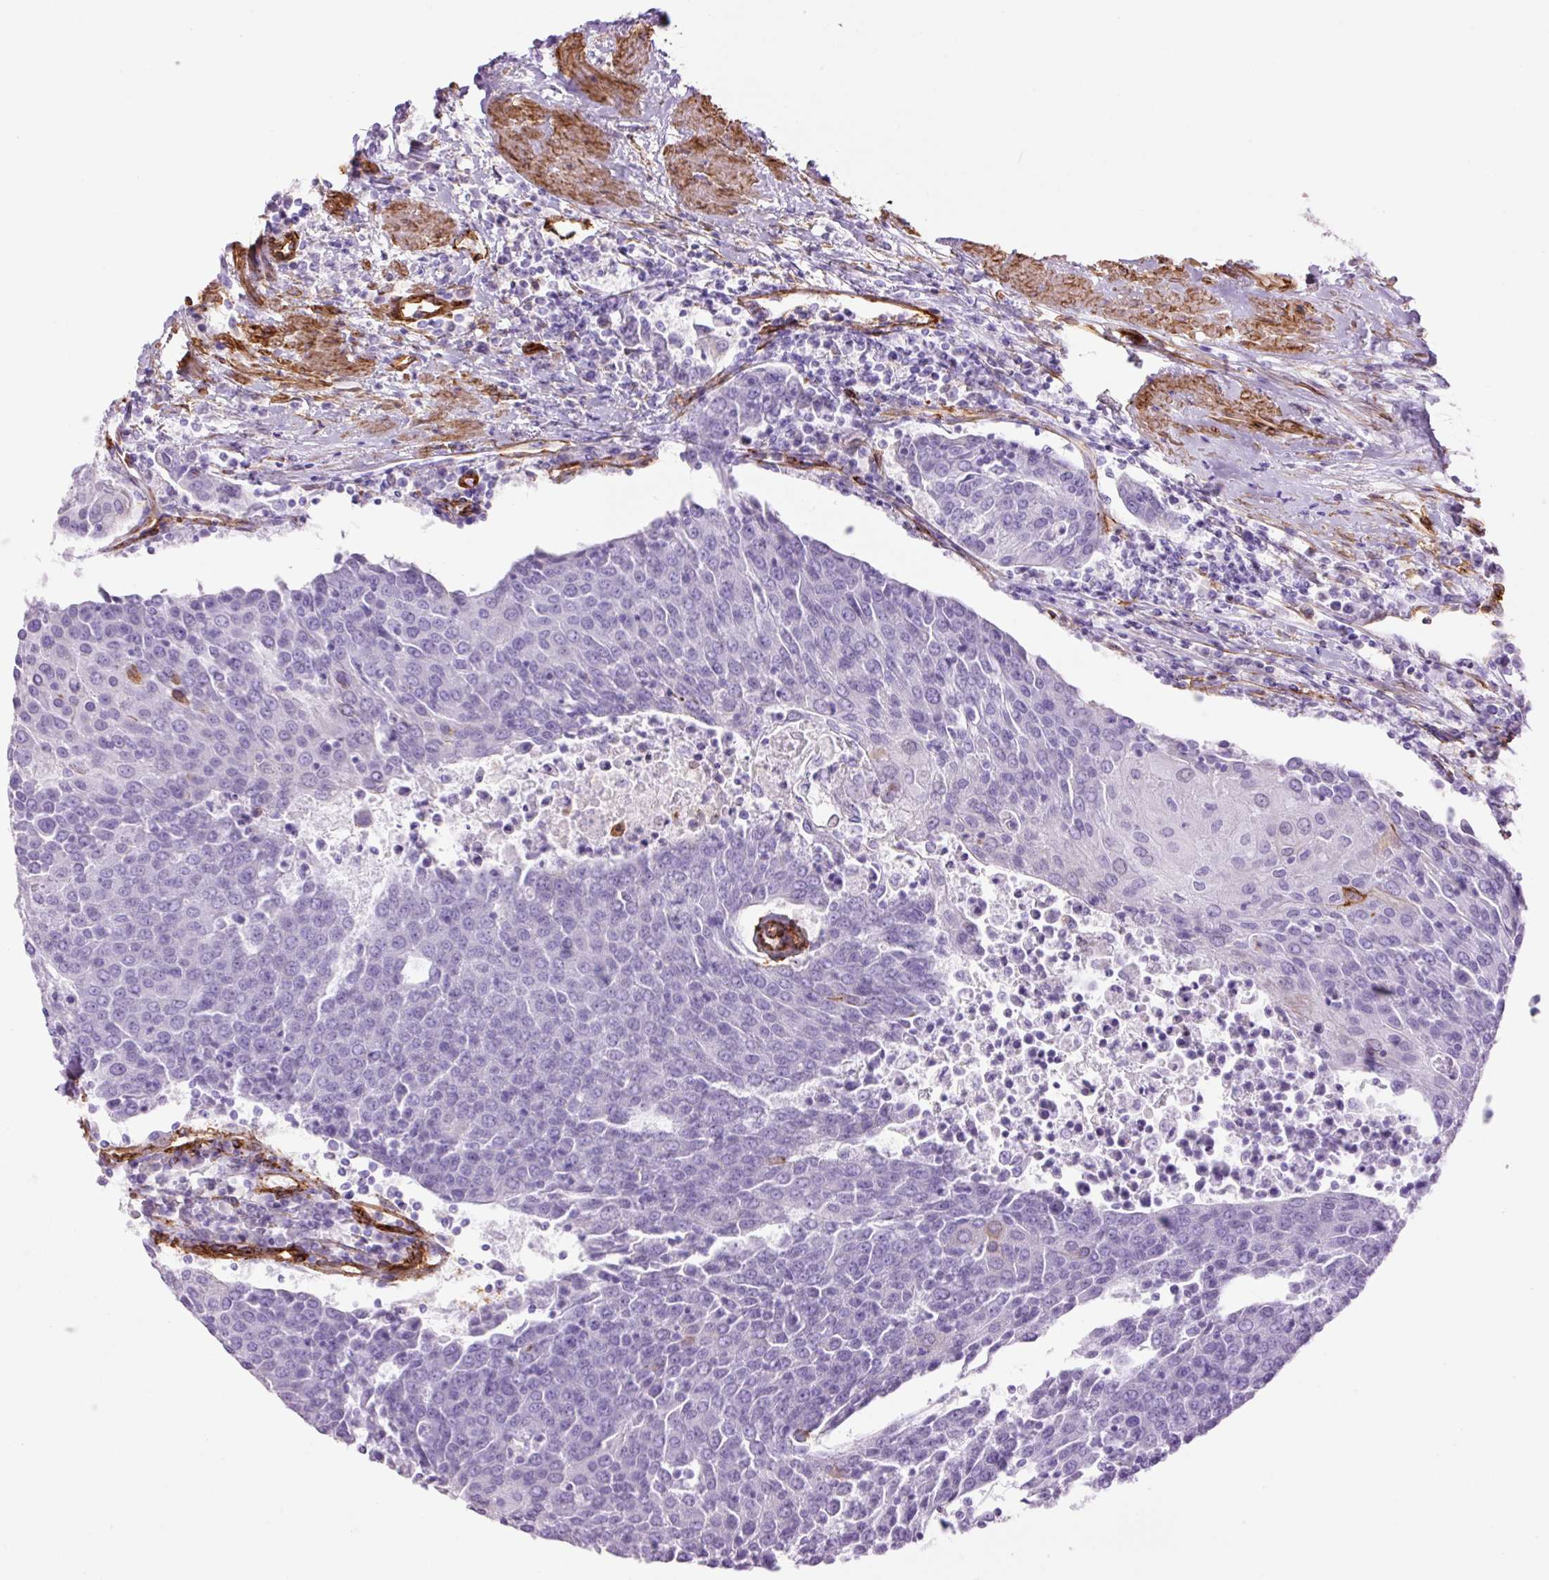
{"staining": {"intensity": "negative", "quantity": "none", "location": "none"}, "tissue": "urothelial cancer", "cell_type": "Tumor cells", "image_type": "cancer", "snomed": [{"axis": "morphology", "description": "Urothelial carcinoma, High grade"}, {"axis": "topography", "description": "Urinary bladder"}], "caption": "Protein analysis of urothelial cancer reveals no significant staining in tumor cells.", "gene": "CAV1", "patient": {"sex": "female", "age": 85}}